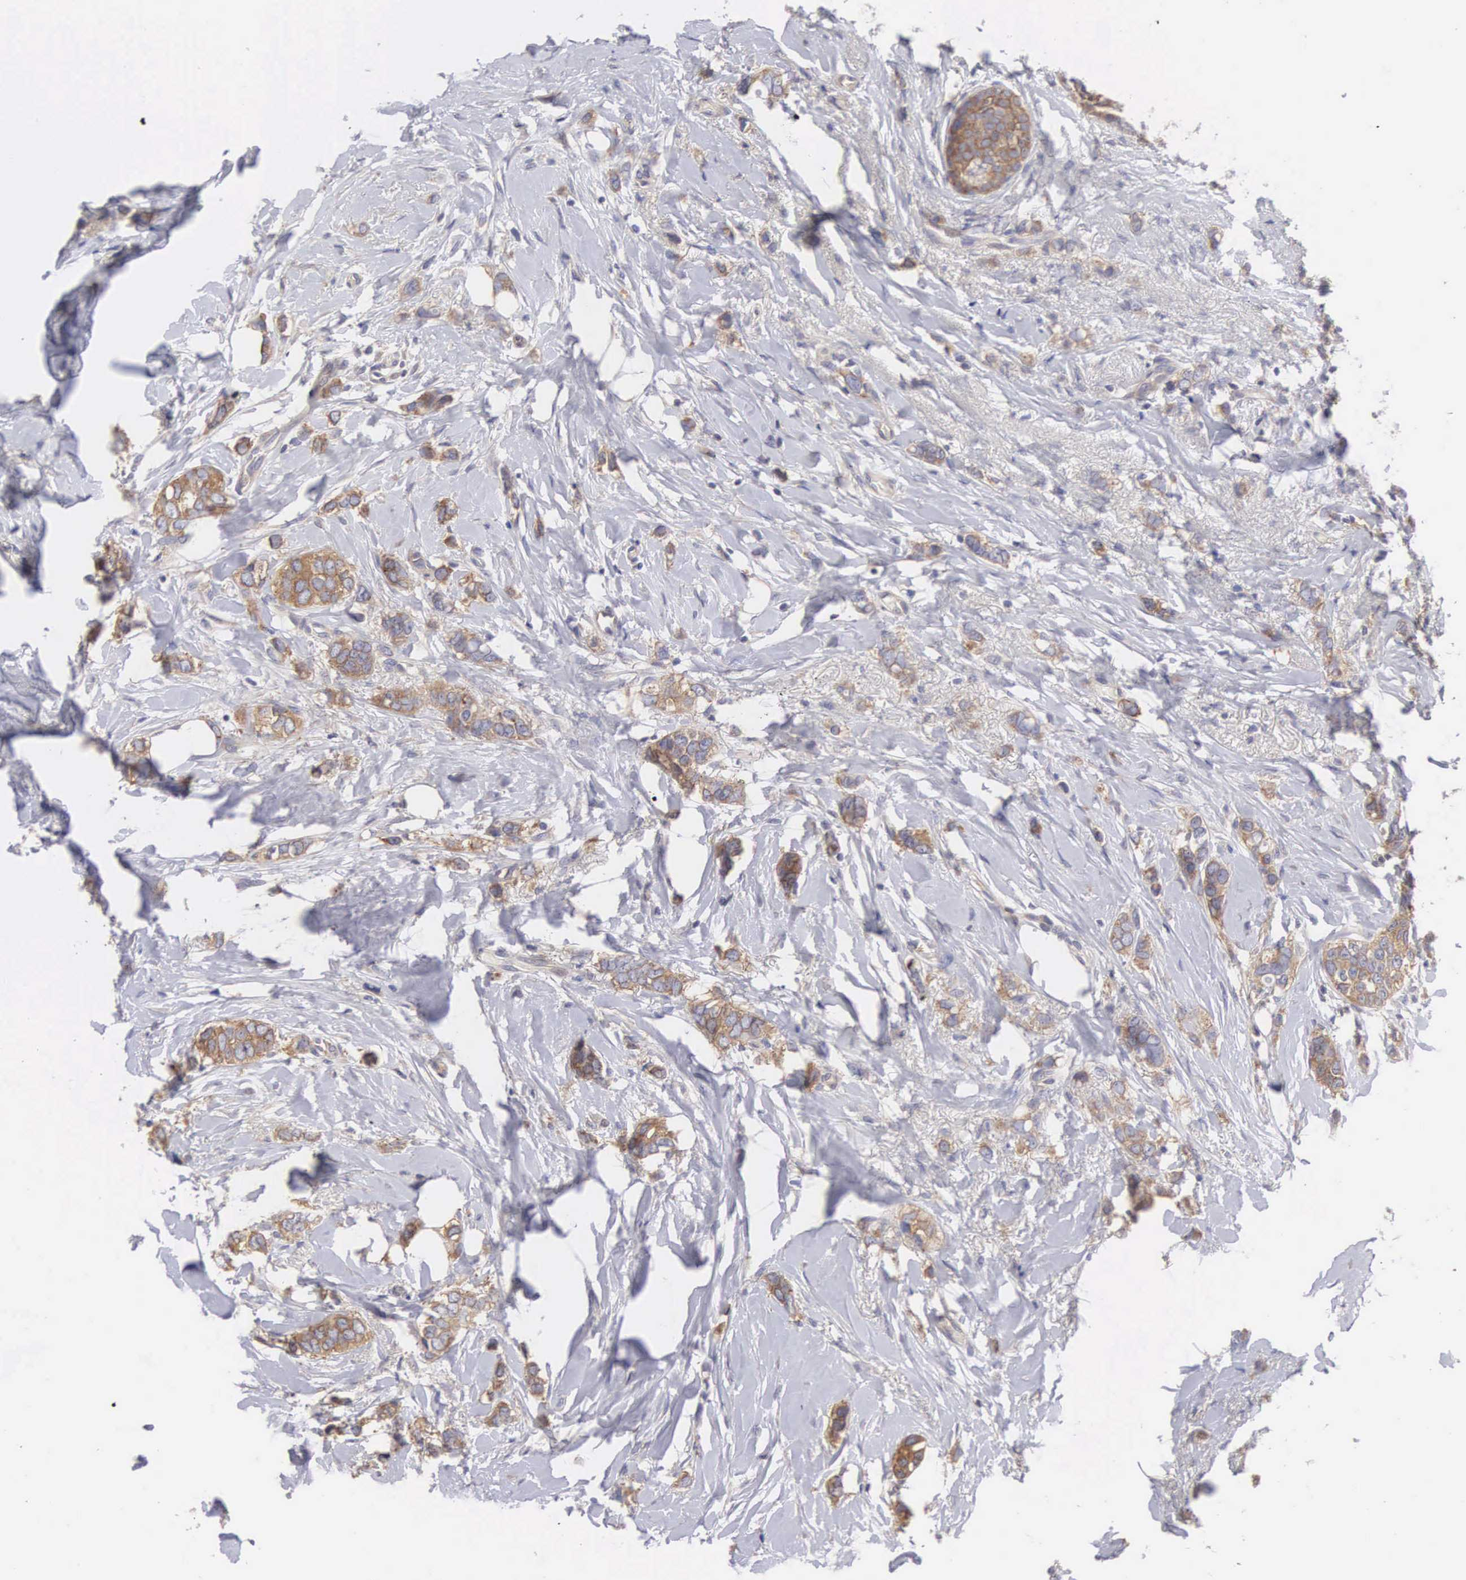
{"staining": {"intensity": "moderate", "quantity": ">75%", "location": "cytoplasmic/membranous"}, "tissue": "breast cancer", "cell_type": "Tumor cells", "image_type": "cancer", "snomed": [{"axis": "morphology", "description": "Duct carcinoma"}, {"axis": "topography", "description": "Breast"}], "caption": "Protein expression analysis of breast cancer (intraductal carcinoma) reveals moderate cytoplasmic/membranous staining in about >75% of tumor cells. (Brightfield microscopy of DAB IHC at high magnification).", "gene": "TXLNG", "patient": {"sex": "female", "age": 72}}